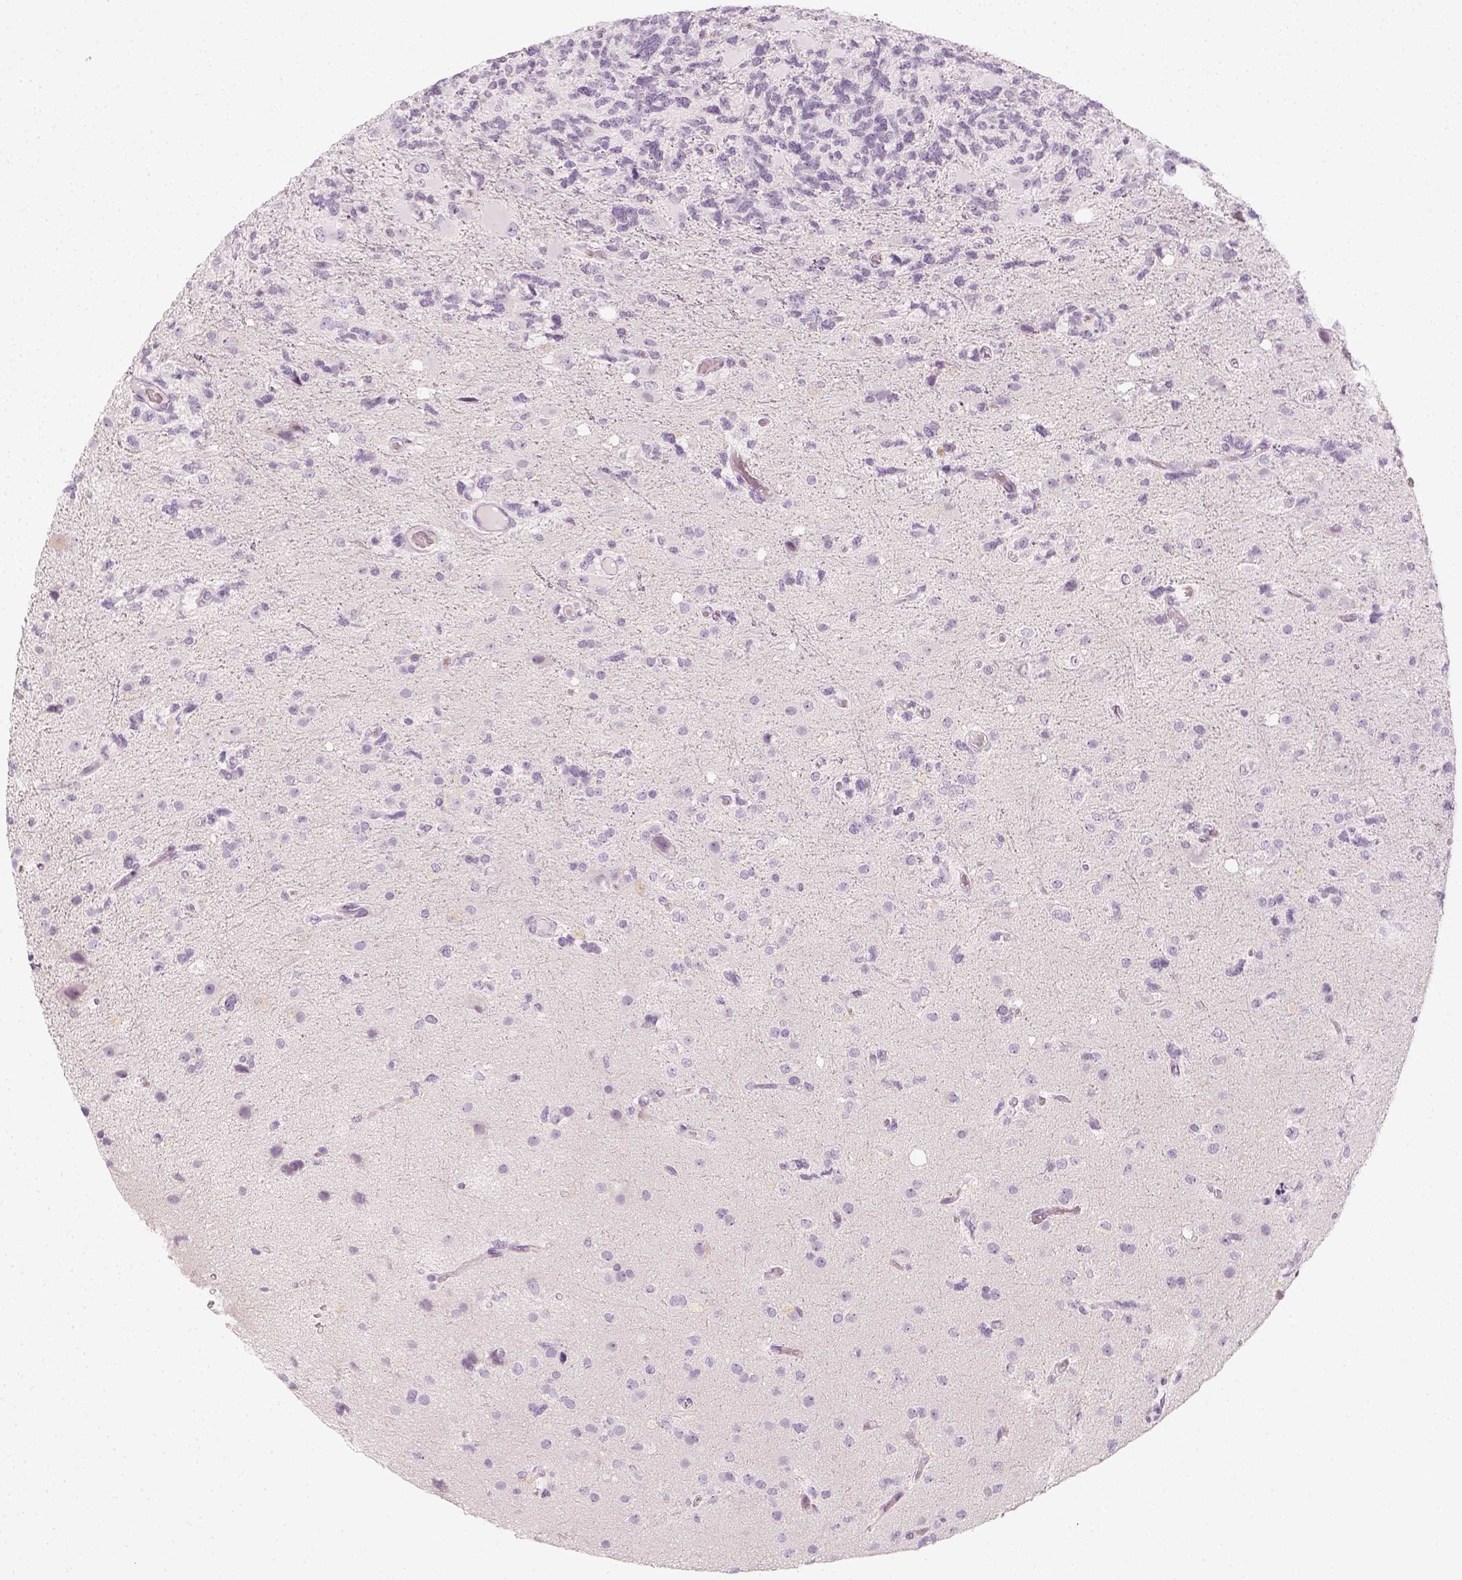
{"staining": {"intensity": "negative", "quantity": "none", "location": "none"}, "tissue": "glioma", "cell_type": "Tumor cells", "image_type": "cancer", "snomed": [{"axis": "morphology", "description": "Glioma, malignant, High grade"}, {"axis": "topography", "description": "Brain"}], "caption": "Human high-grade glioma (malignant) stained for a protein using immunohistochemistry (IHC) demonstrates no expression in tumor cells.", "gene": "KRT25", "patient": {"sex": "female", "age": 71}}